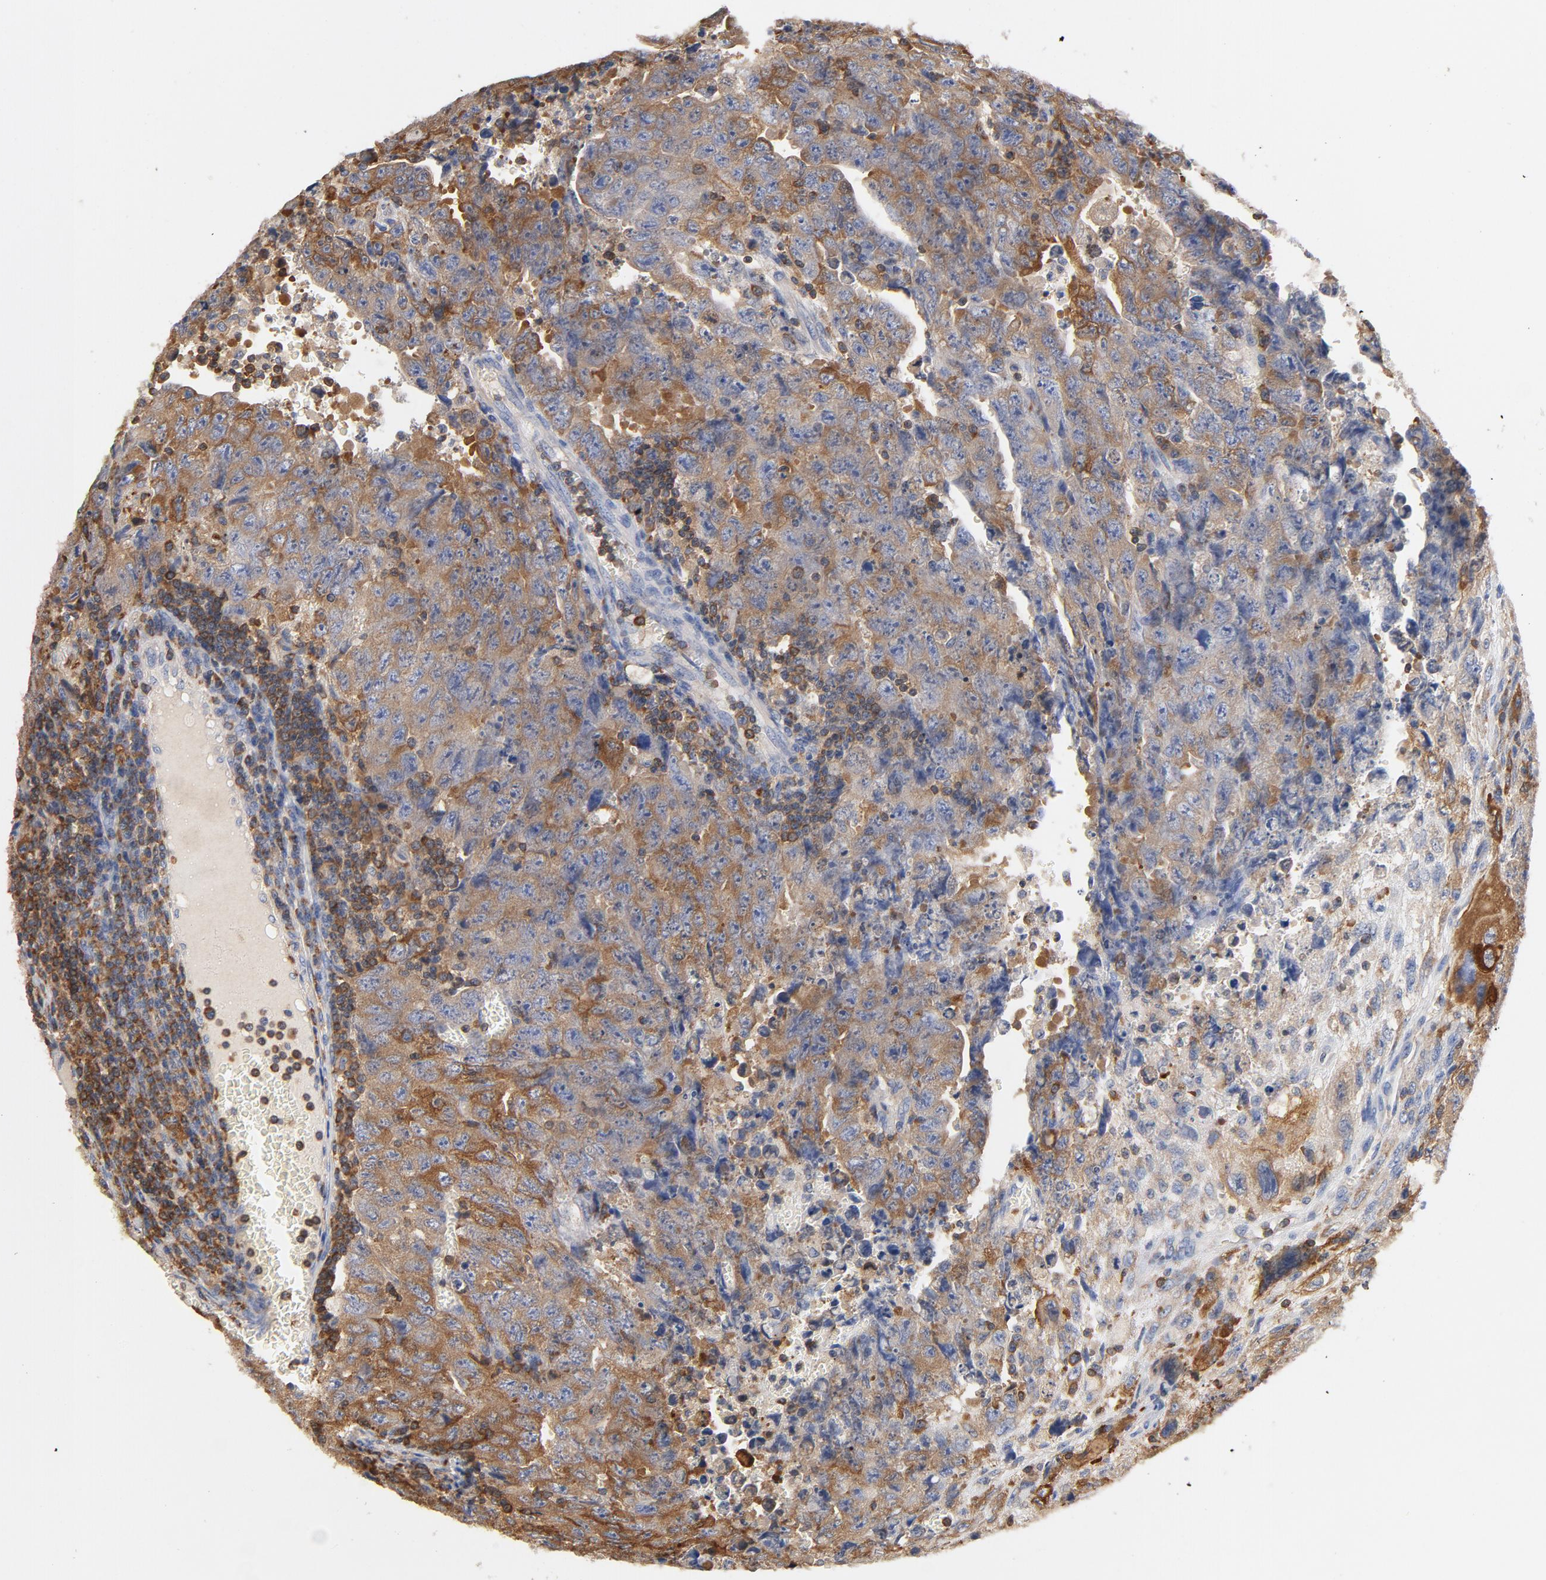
{"staining": {"intensity": "moderate", "quantity": ">75%", "location": "cytoplasmic/membranous"}, "tissue": "testis cancer", "cell_type": "Tumor cells", "image_type": "cancer", "snomed": [{"axis": "morphology", "description": "Carcinoma, Embryonal, NOS"}, {"axis": "topography", "description": "Testis"}], "caption": "Testis embryonal carcinoma stained for a protein reveals moderate cytoplasmic/membranous positivity in tumor cells.", "gene": "EZR", "patient": {"sex": "male", "age": 28}}